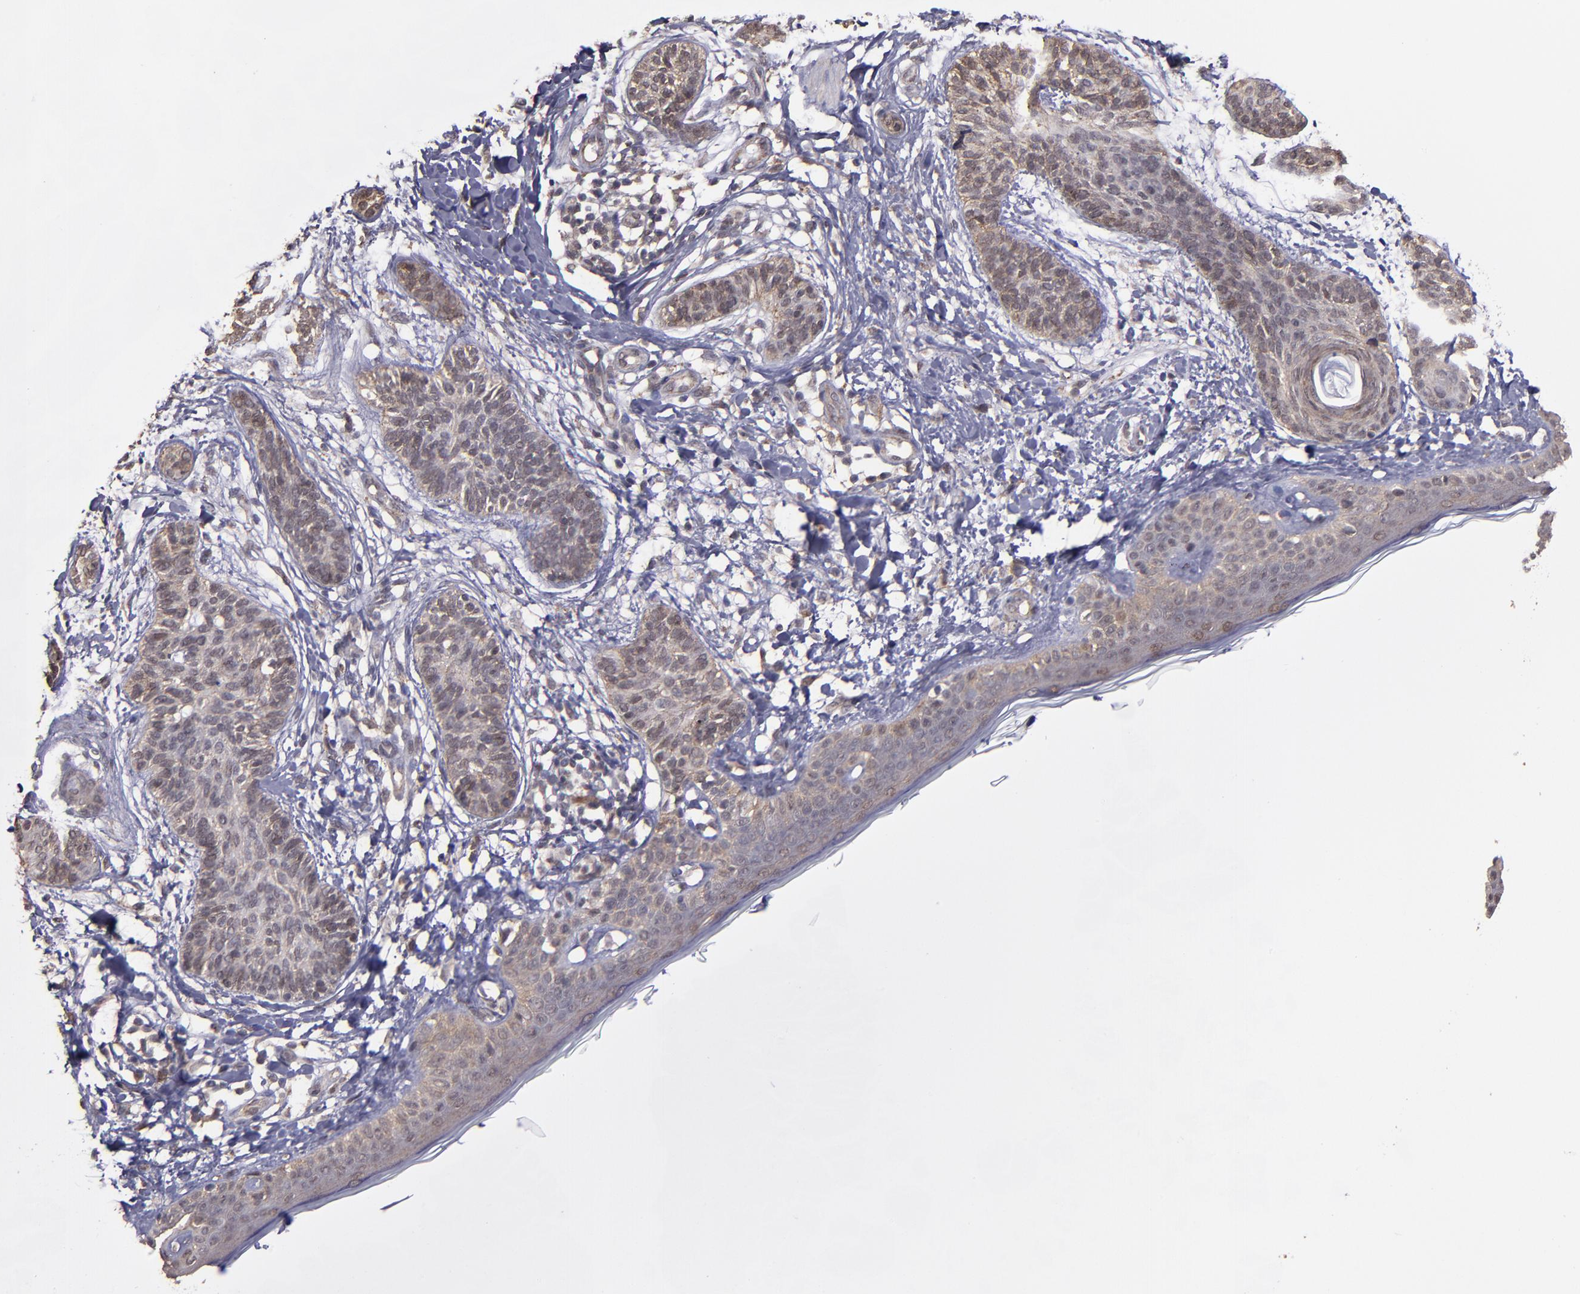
{"staining": {"intensity": "moderate", "quantity": "25%-75%", "location": "cytoplasmic/membranous"}, "tissue": "skin cancer", "cell_type": "Tumor cells", "image_type": "cancer", "snomed": [{"axis": "morphology", "description": "Normal tissue, NOS"}, {"axis": "morphology", "description": "Basal cell carcinoma"}, {"axis": "topography", "description": "Skin"}], "caption": "An immunohistochemistry histopathology image of neoplastic tissue is shown. Protein staining in brown labels moderate cytoplasmic/membranous positivity in skin cancer (basal cell carcinoma) within tumor cells.", "gene": "SIPA1L1", "patient": {"sex": "male", "age": 63}}